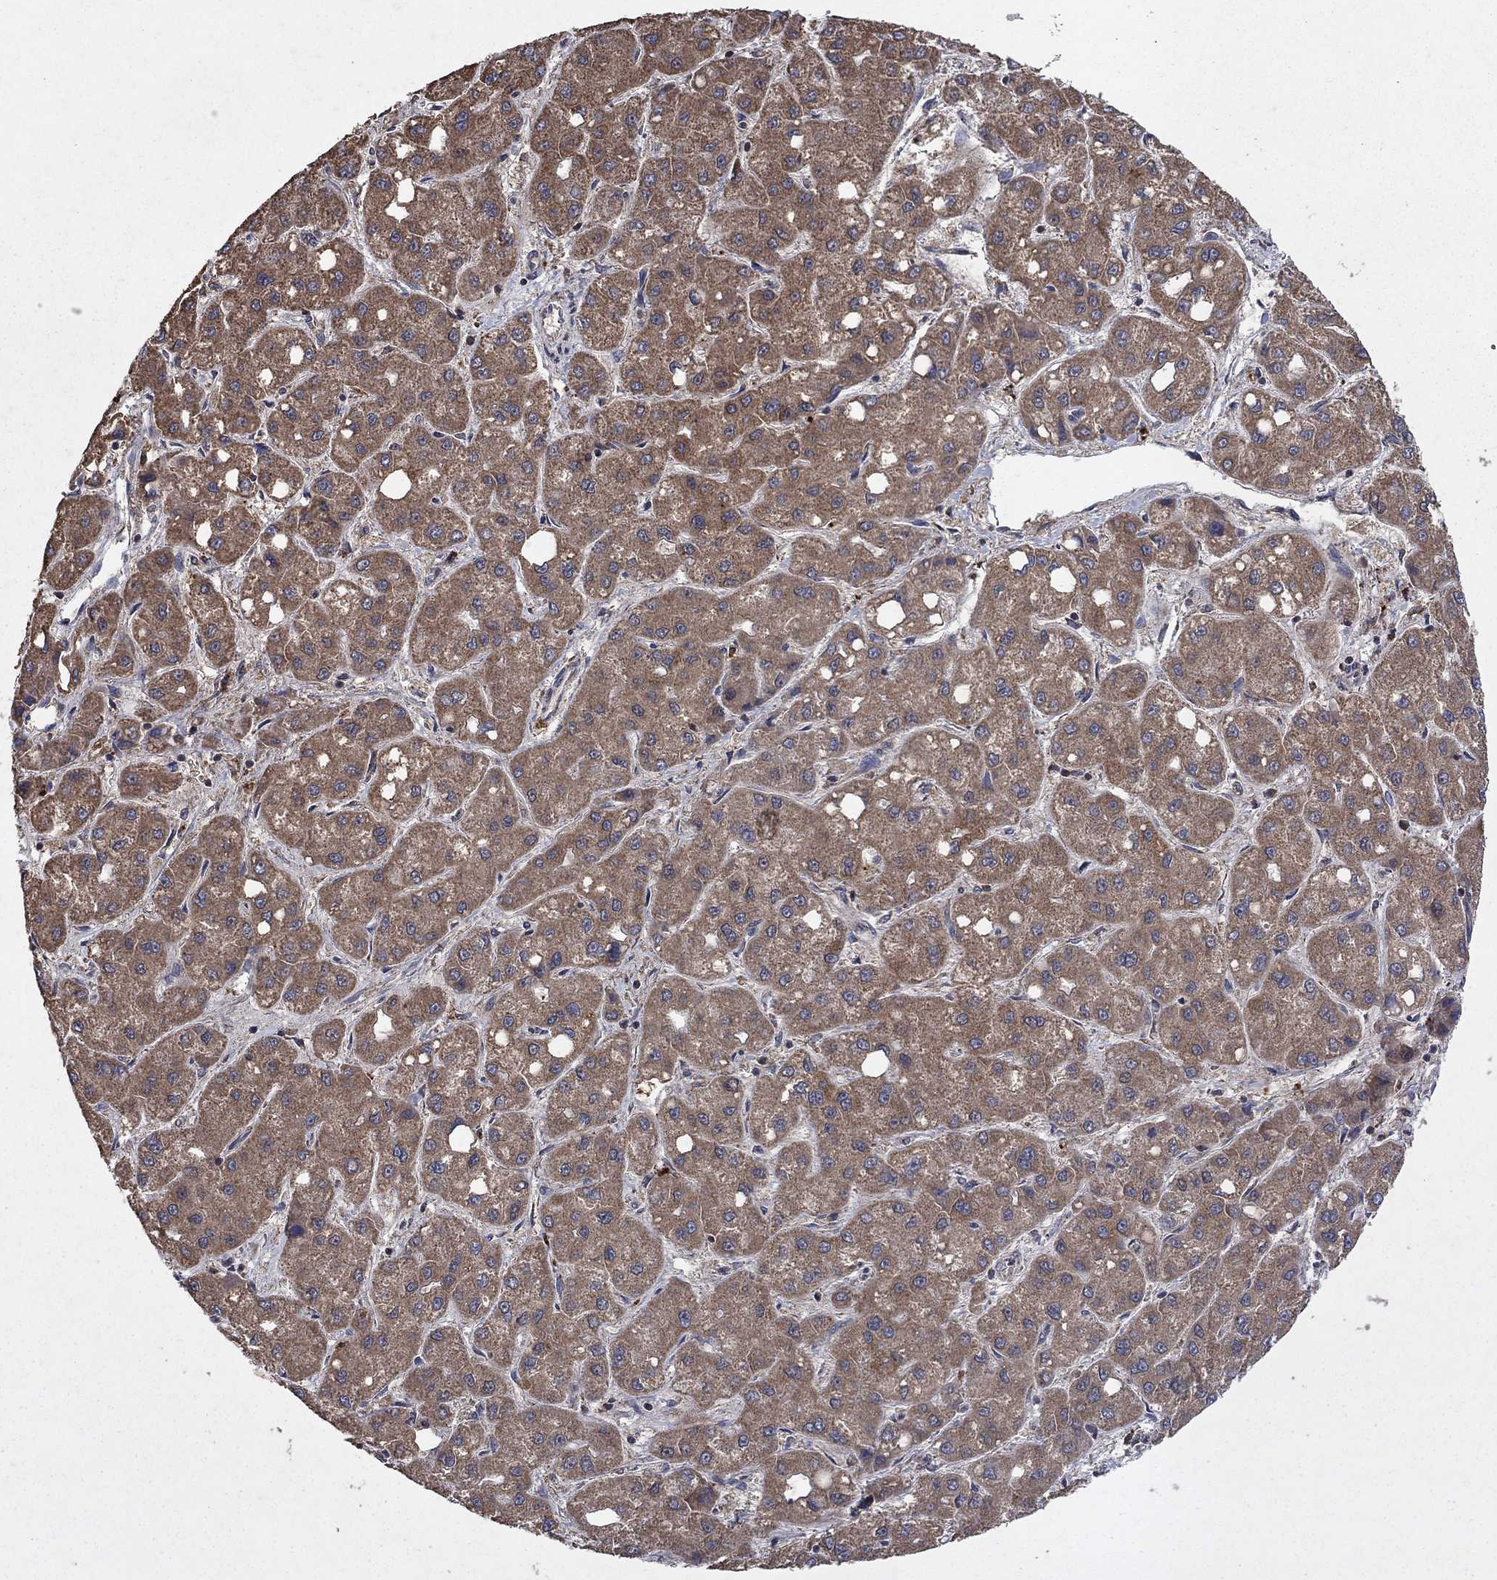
{"staining": {"intensity": "moderate", "quantity": ">75%", "location": "cytoplasmic/membranous"}, "tissue": "liver cancer", "cell_type": "Tumor cells", "image_type": "cancer", "snomed": [{"axis": "morphology", "description": "Carcinoma, Hepatocellular, NOS"}, {"axis": "topography", "description": "Liver"}], "caption": "Immunohistochemistry (IHC) photomicrograph of liver cancer stained for a protein (brown), which demonstrates medium levels of moderate cytoplasmic/membranous positivity in about >75% of tumor cells.", "gene": "DPH1", "patient": {"sex": "male", "age": 73}}